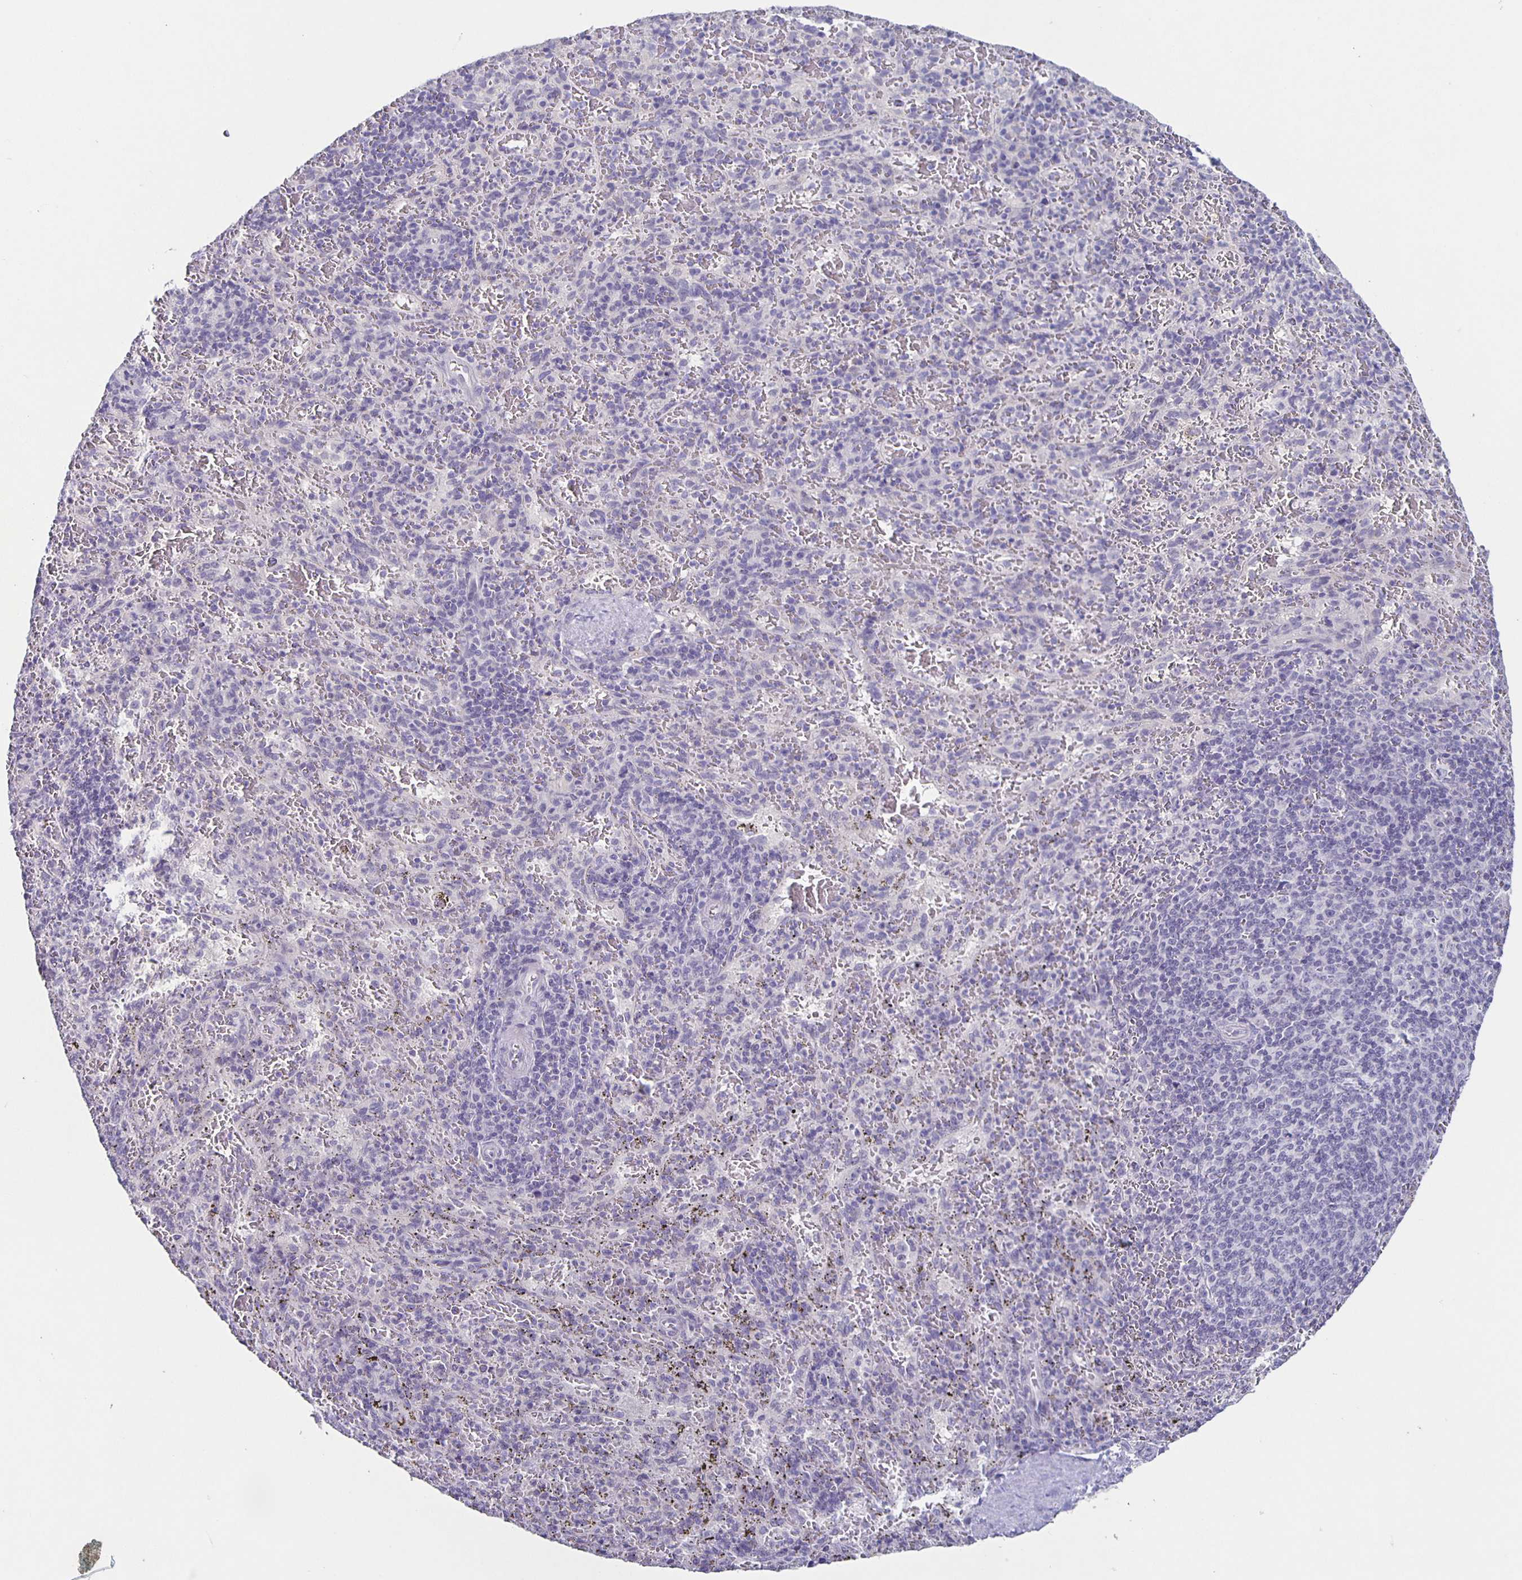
{"staining": {"intensity": "negative", "quantity": "none", "location": "none"}, "tissue": "spleen", "cell_type": "Cells in red pulp", "image_type": "normal", "snomed": [{"axis": "morphology", "description": "Normal tissue, NOS"}, {"axis": "topography", "description": "Spleen"}], "caption": "Unremarkable spleen was stained to show a protein in brown. There is no significant expression in cells in red pulp. The staining is performed using DAB brown chromogen with nuclei counter-stained in using hematoxylin.", "gene": "CARNS1", "patient": {"sex": "male", "age": 57}}